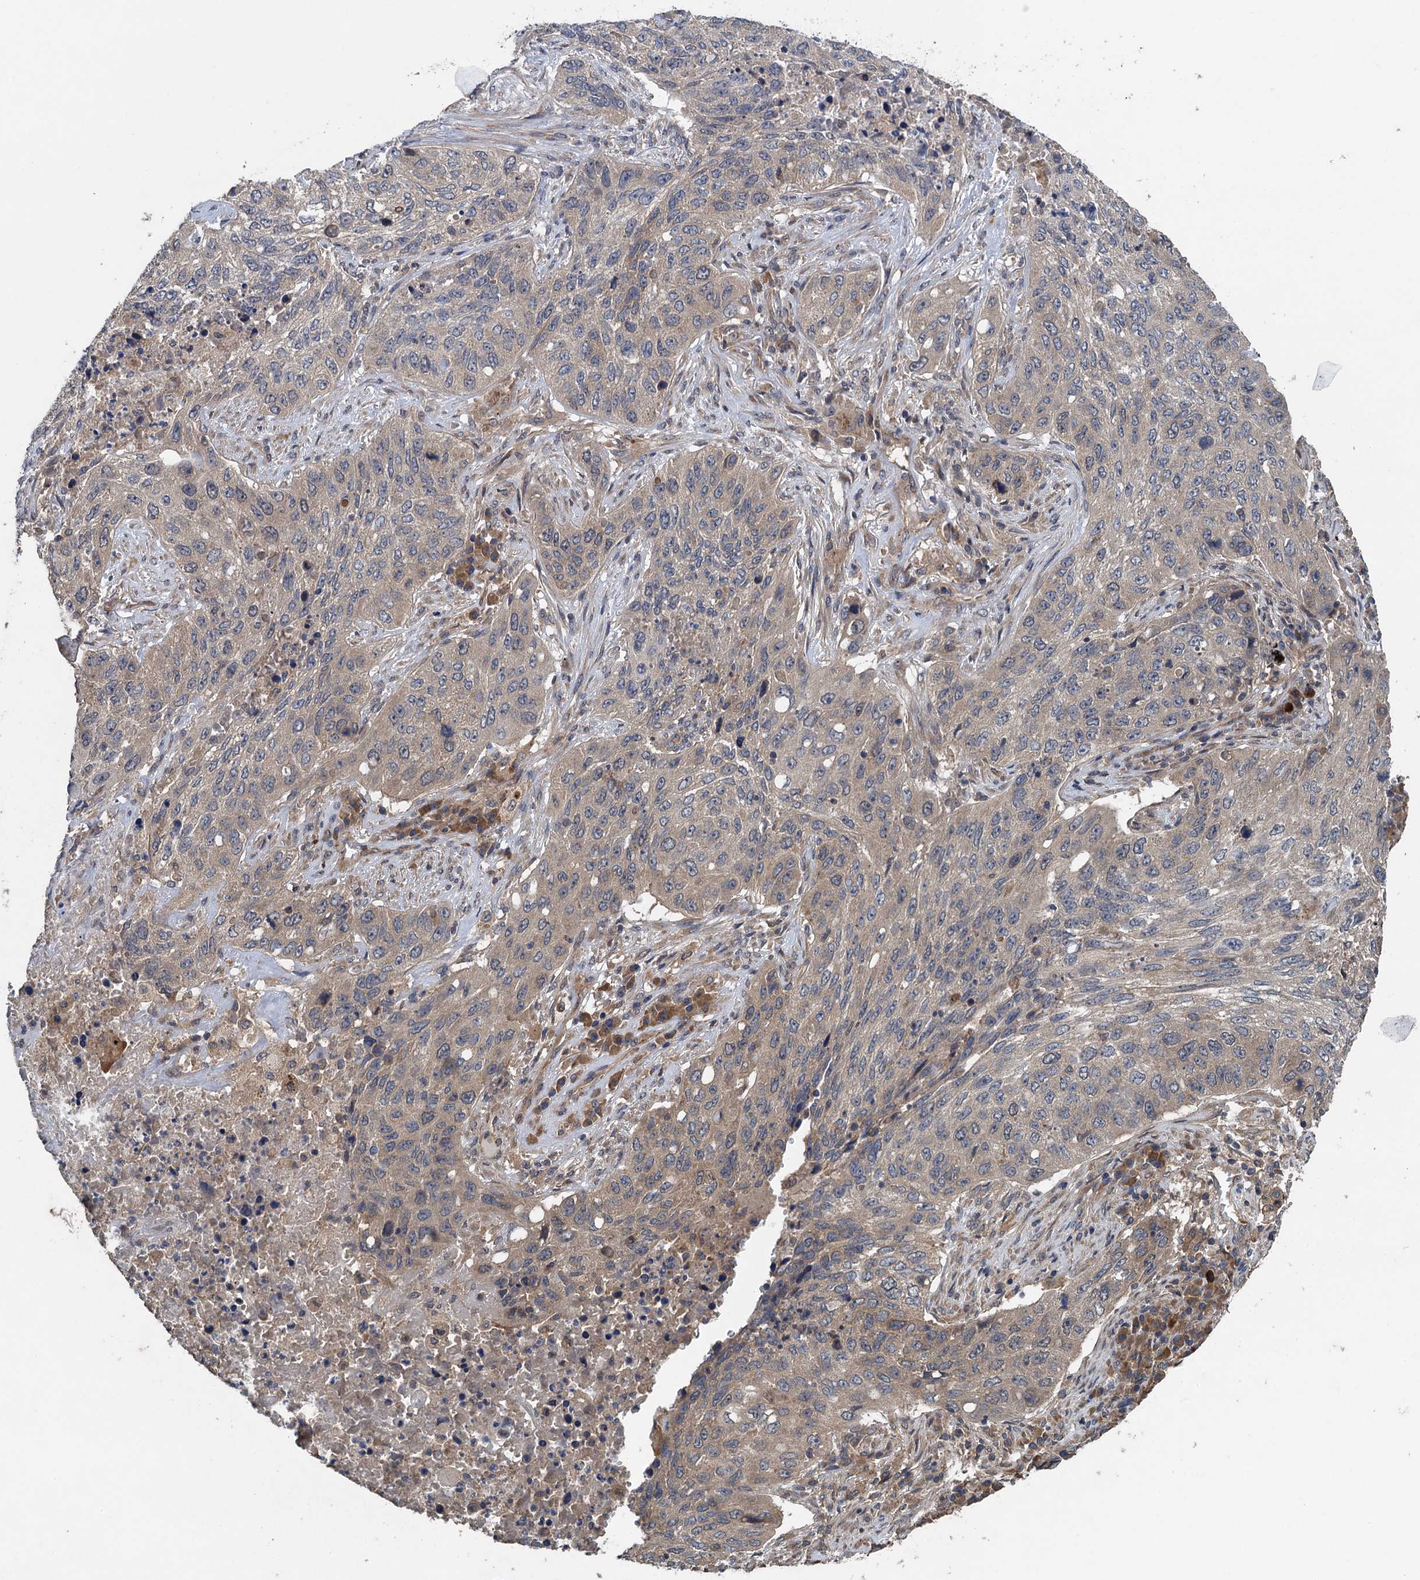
{"staining": {"intensity": "weak", "quantity": "<25%", "location": "cytoplasmic/membranous"}, "tissue": "lung cancer", "cell_type": "Tumor cells", "image_type": "cancer", "snomed": [{"axis": "morphology", "description": "Squamous cell carcinoma, NOS"}, {"axis": "topography", "description": "Lung"}], "caption": "Tumor cells show no significant expression in lung cancer.", "gene": "CNTN5", "patient": {"sex": "female", "age": 63}}